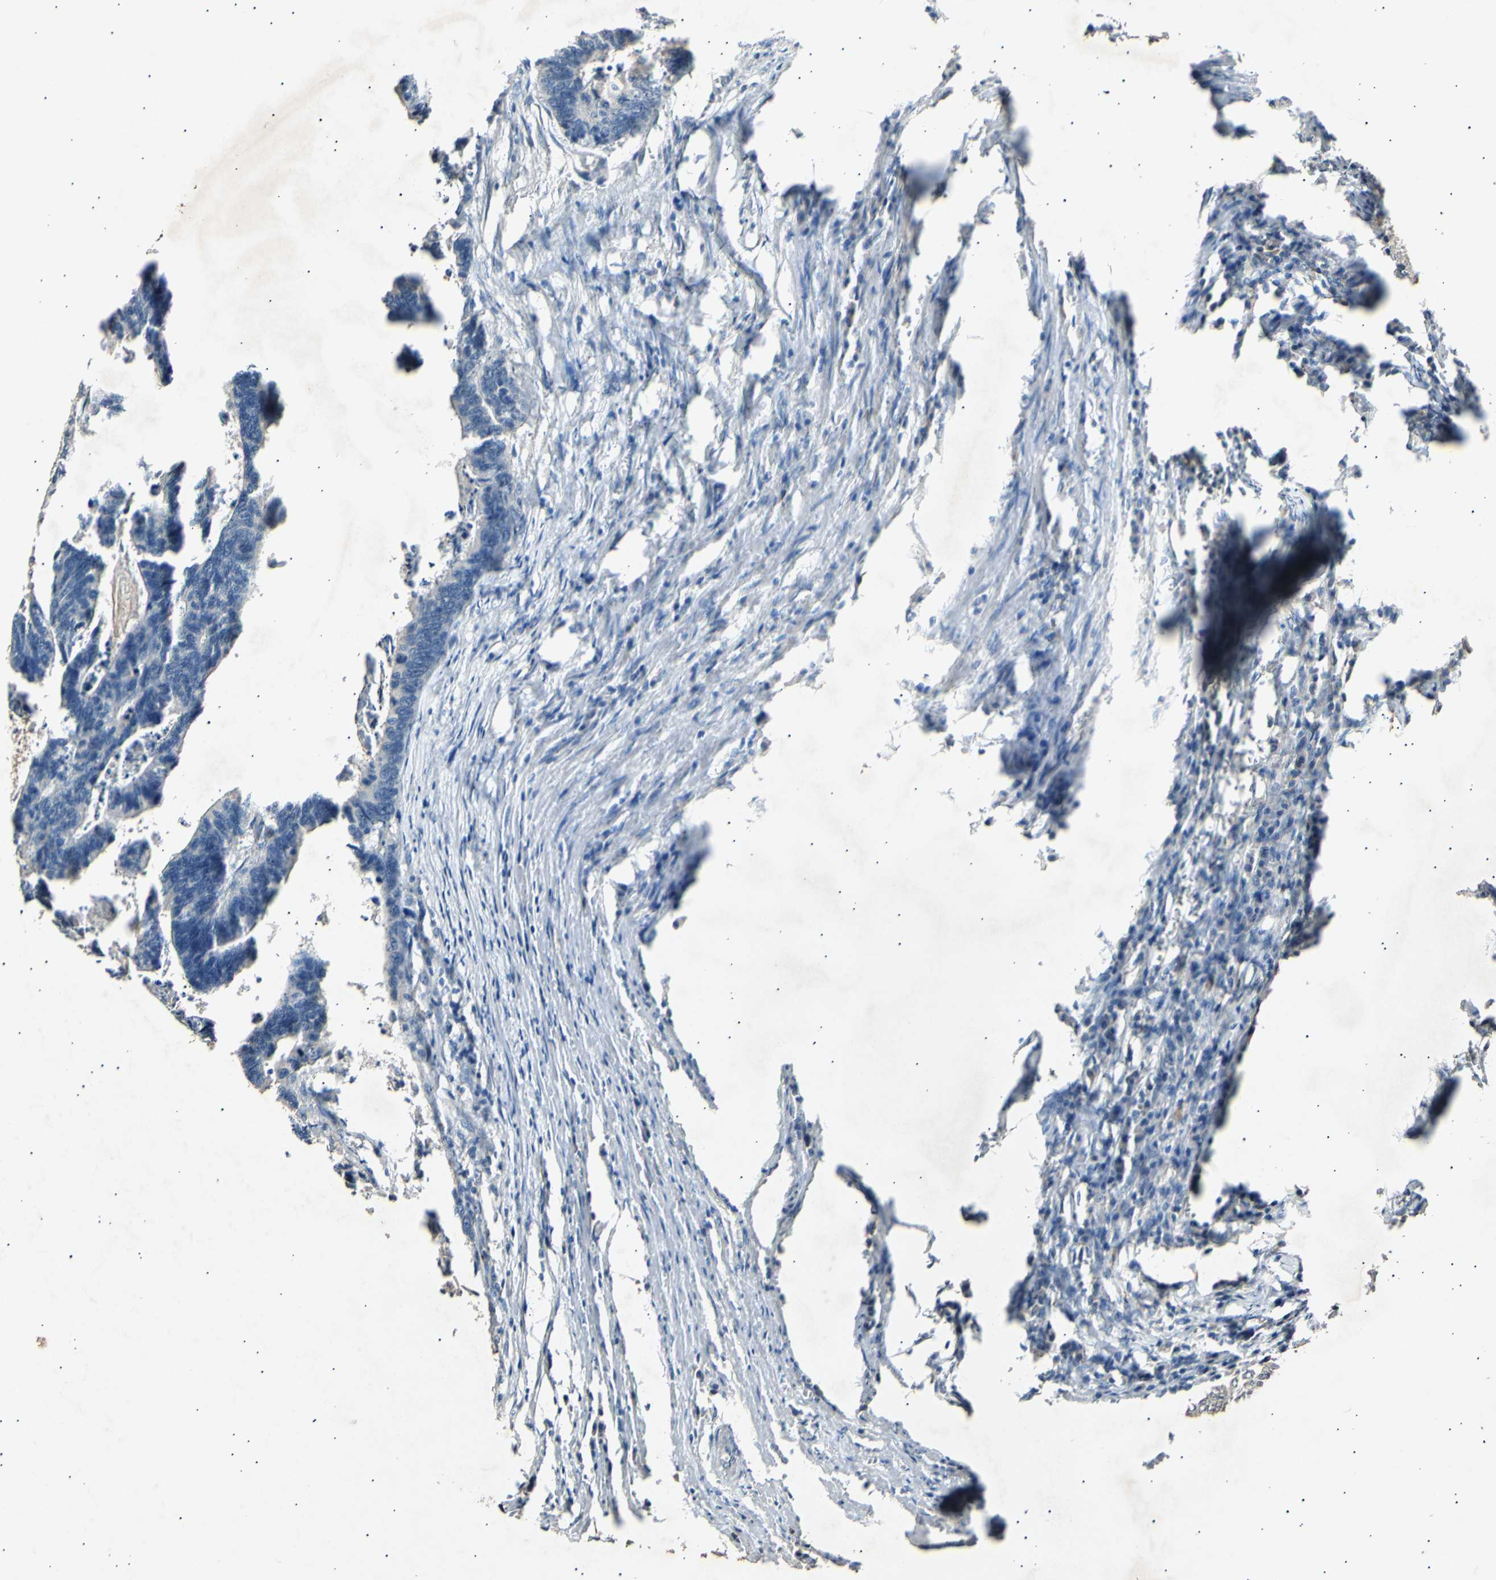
{"staining": {"intensity": "negative", "quantity": "none", "location": "none"}, "tissue": "colorectal cancer", "cell_type": "Tumor cells", "image_type": "cancer", "snomed": [{"axis": "morphology", "description": "Adenocarcinoma, NOS"}, {"axis": "topography", "description": "Colon"}], "caption": "A high-resolution histopathology image shows immunohistochemistry staining of colorectal cancer (adenocarcinoma), which shows no significant staining in tumor cells. (DAB IHC with hematoxylin counter stain).", "gene": "ADCY3", "patient": {"sex": "male", "age": 72}}